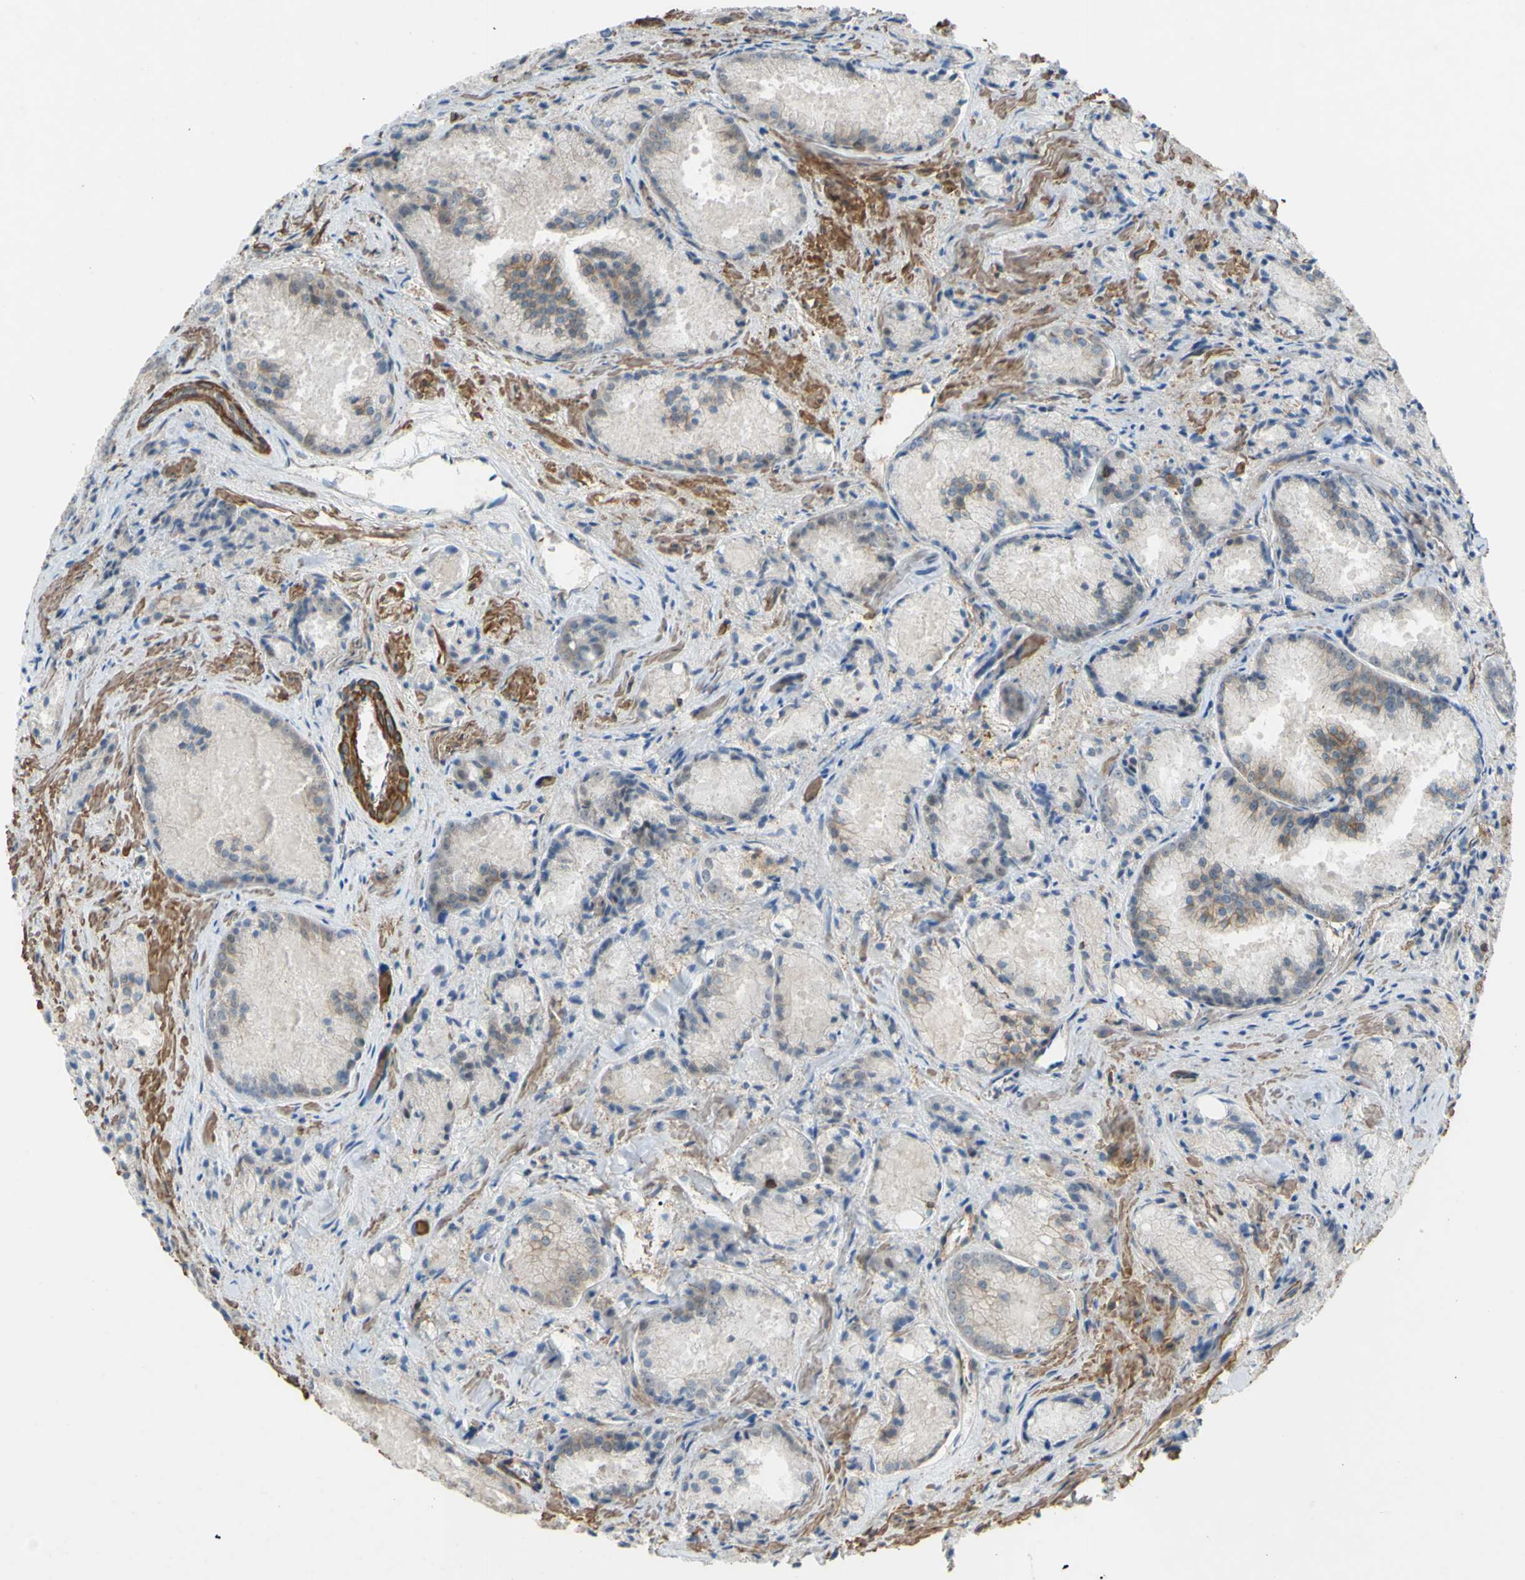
{"staining": {"intensity": "moderate", "quantity": "<25%", "location": "cytoplasmic/membranous"}, "tissue": "prostate cancer", "cell_type": "Tumor cells", "image_type": "cancer", "snomed": [{"axis": "morphology", "description": "Adenocarcinoma, Low grade"}, {"axis": "topography", "description": "Prostate"}], "caption": "Immunohistochemical staining of human prostate cancer (adenocarcinoma (low-grade)) demonstrates low levels of moderate cytoplasmic/membranous protein staining in approximately <25% of tumor cells.", "gene": "ADD3", "patient": {"sex": "male", "age": 64}}